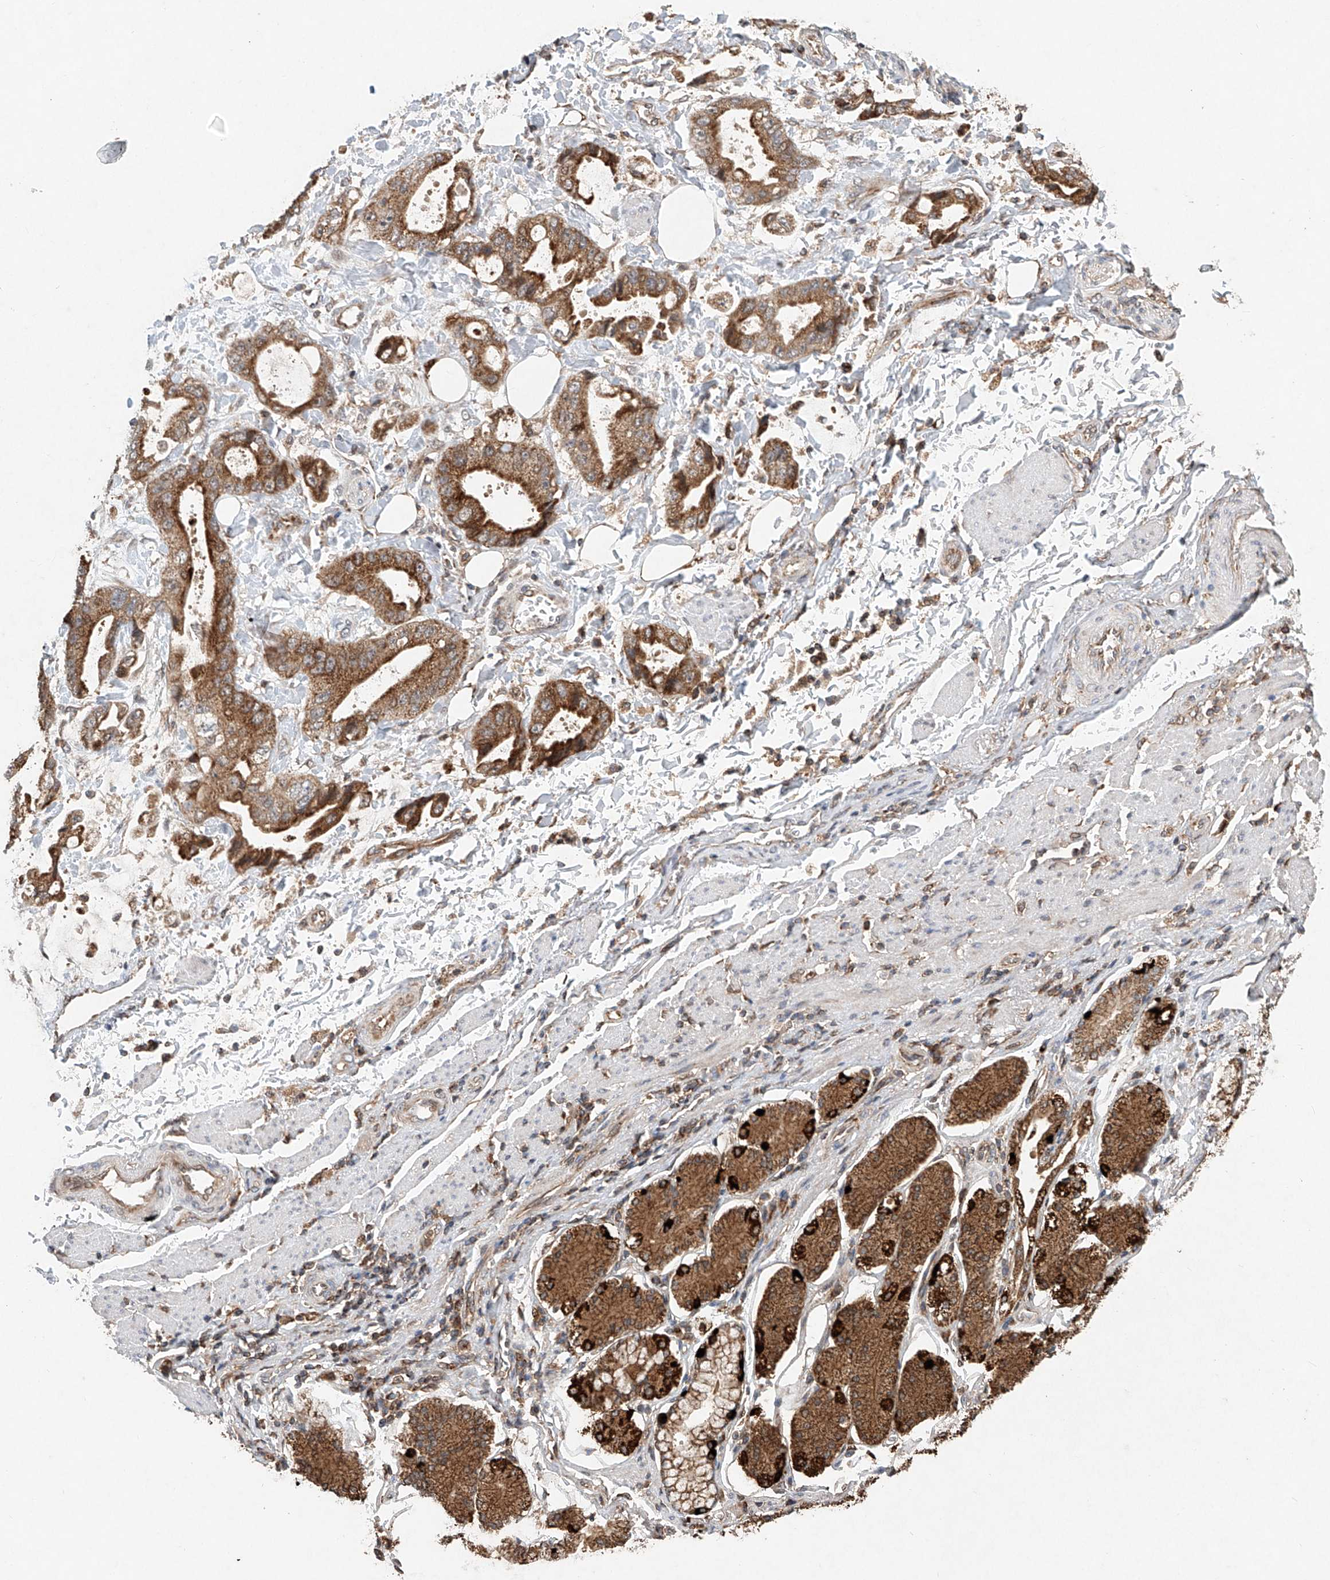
{"staining": {"intensity": "moderate", "quantity": ">75%", "location": "cytoplasmic/membranous"}, "tissue": "stomach cancer", "cell_type": "Tumor cells", "image_type": "cancer", "snomed": [{"axis": "morphology", "description": "Adenocarcinoma, NOS"}, {"axis": "topography", "description": "Stomach"}], "caption": "Protein expression analysis of stomach cancer (adenocarcinoma) shows moderate cytoplasmic/membranous expression in about >75% of tumor cells.", "gene": "DCAF11", "patient": {"sex": "male", "age": 62}}